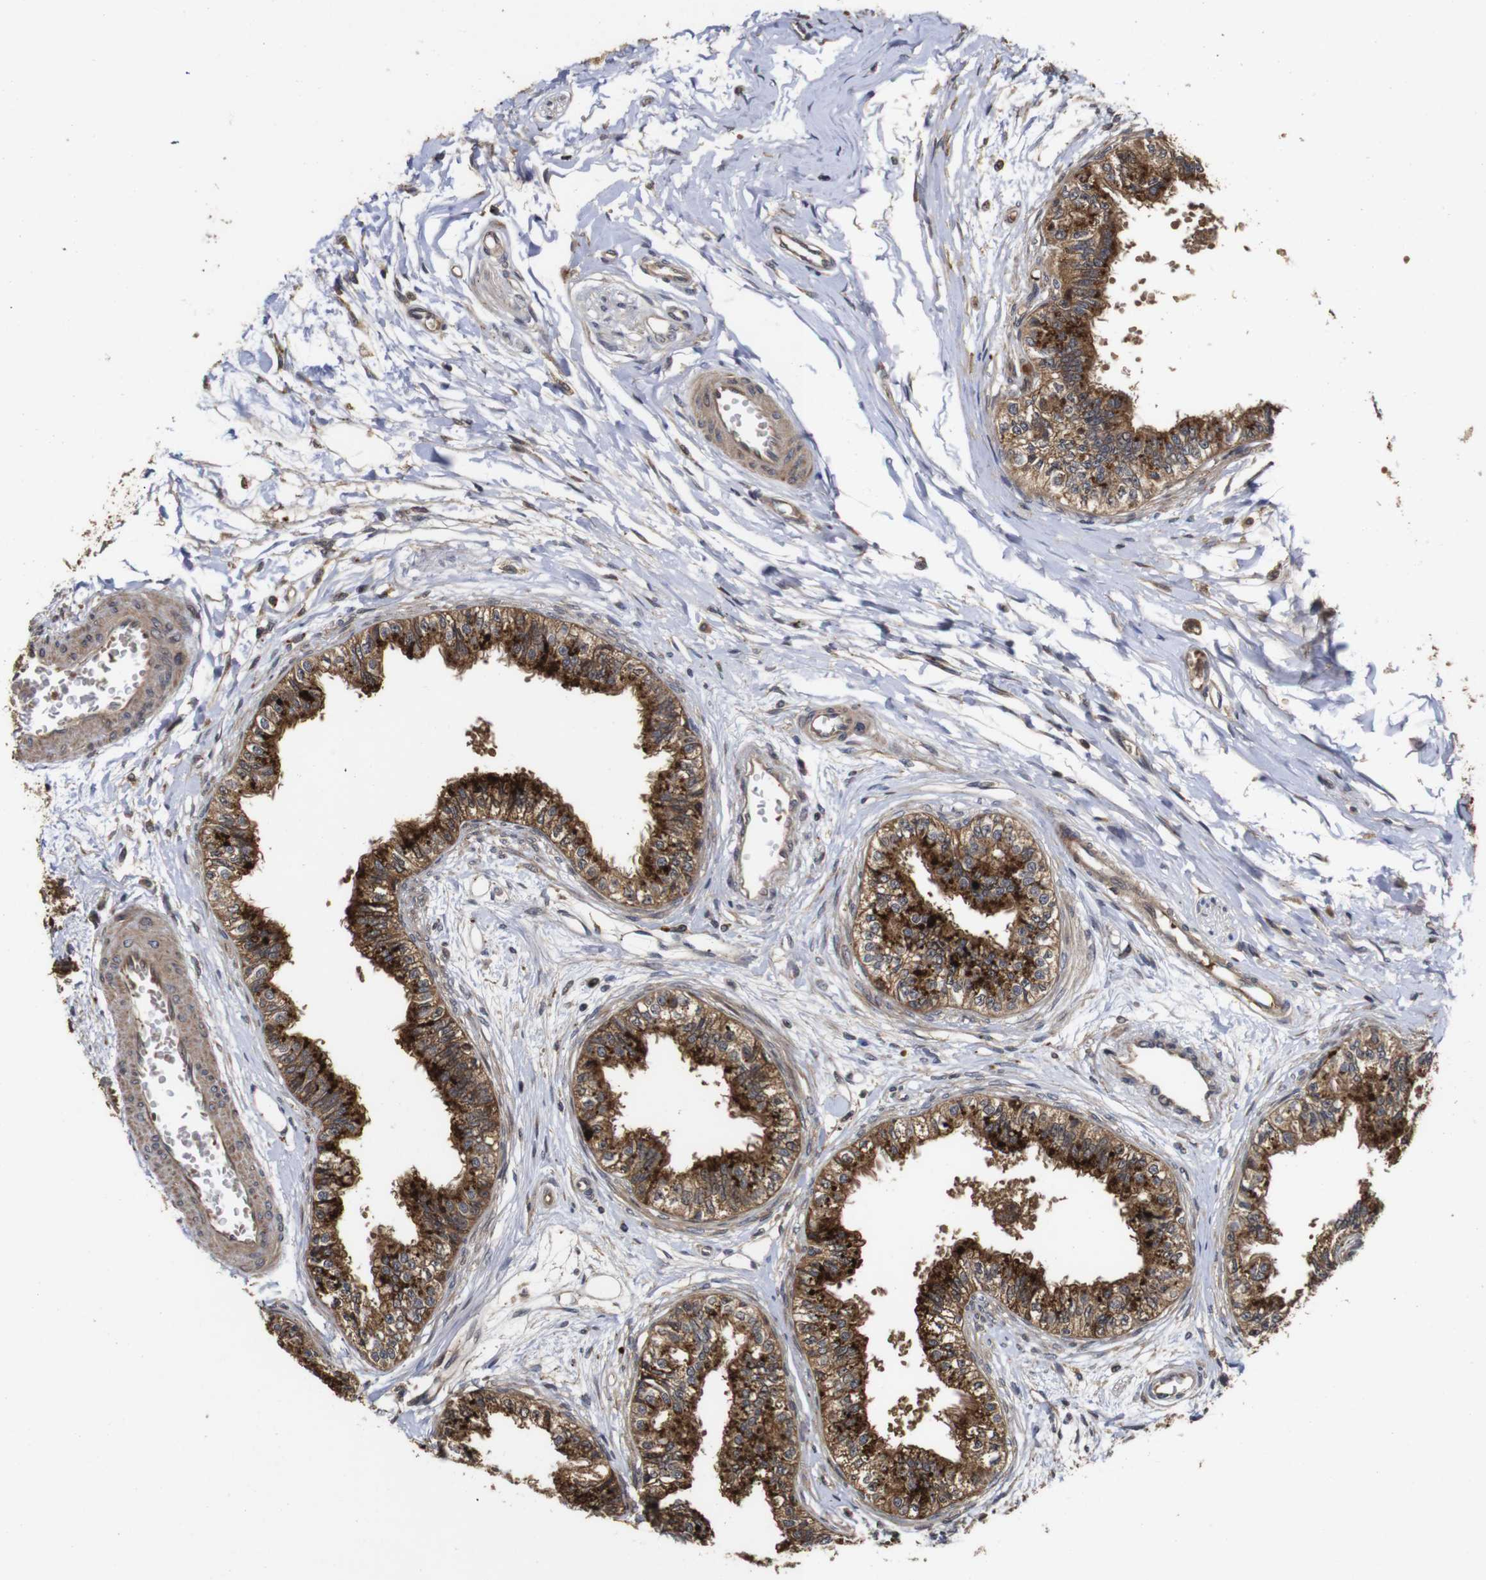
{"staining": {"intensity": "strong", "quantity": ">75%", "location": "cytoplasmic/membranous"}, "tissue": "epididymis", "cell_type": "Glandular cells", "image_type": "normal", "snomed": [{"axis": "morphology", "description": "Normal tissue, NOS"}, {"axis": "morphology", "description": "Adenocarcinoma, metastatic, NOS"}, {"axis": "topography", "description": "Testis"}, {"axis": "topography", "description": "Epididymis"}], "caption": "Immunohistochemistry (IHC) (DAB (3,3'-diaminobenzidine)) staining of unremarkable human epididymis displays strong cytoplasmic/membranous protein expression in about >75% of glandular cells. (Stains: DAB (3,3'-diaminobenzidine) in brown, nuclei in blue, Microscopy: brightfield microscopy at high magnification).", "gene": "PTPN14", "patient": {"sex": "male", "age": 26}}